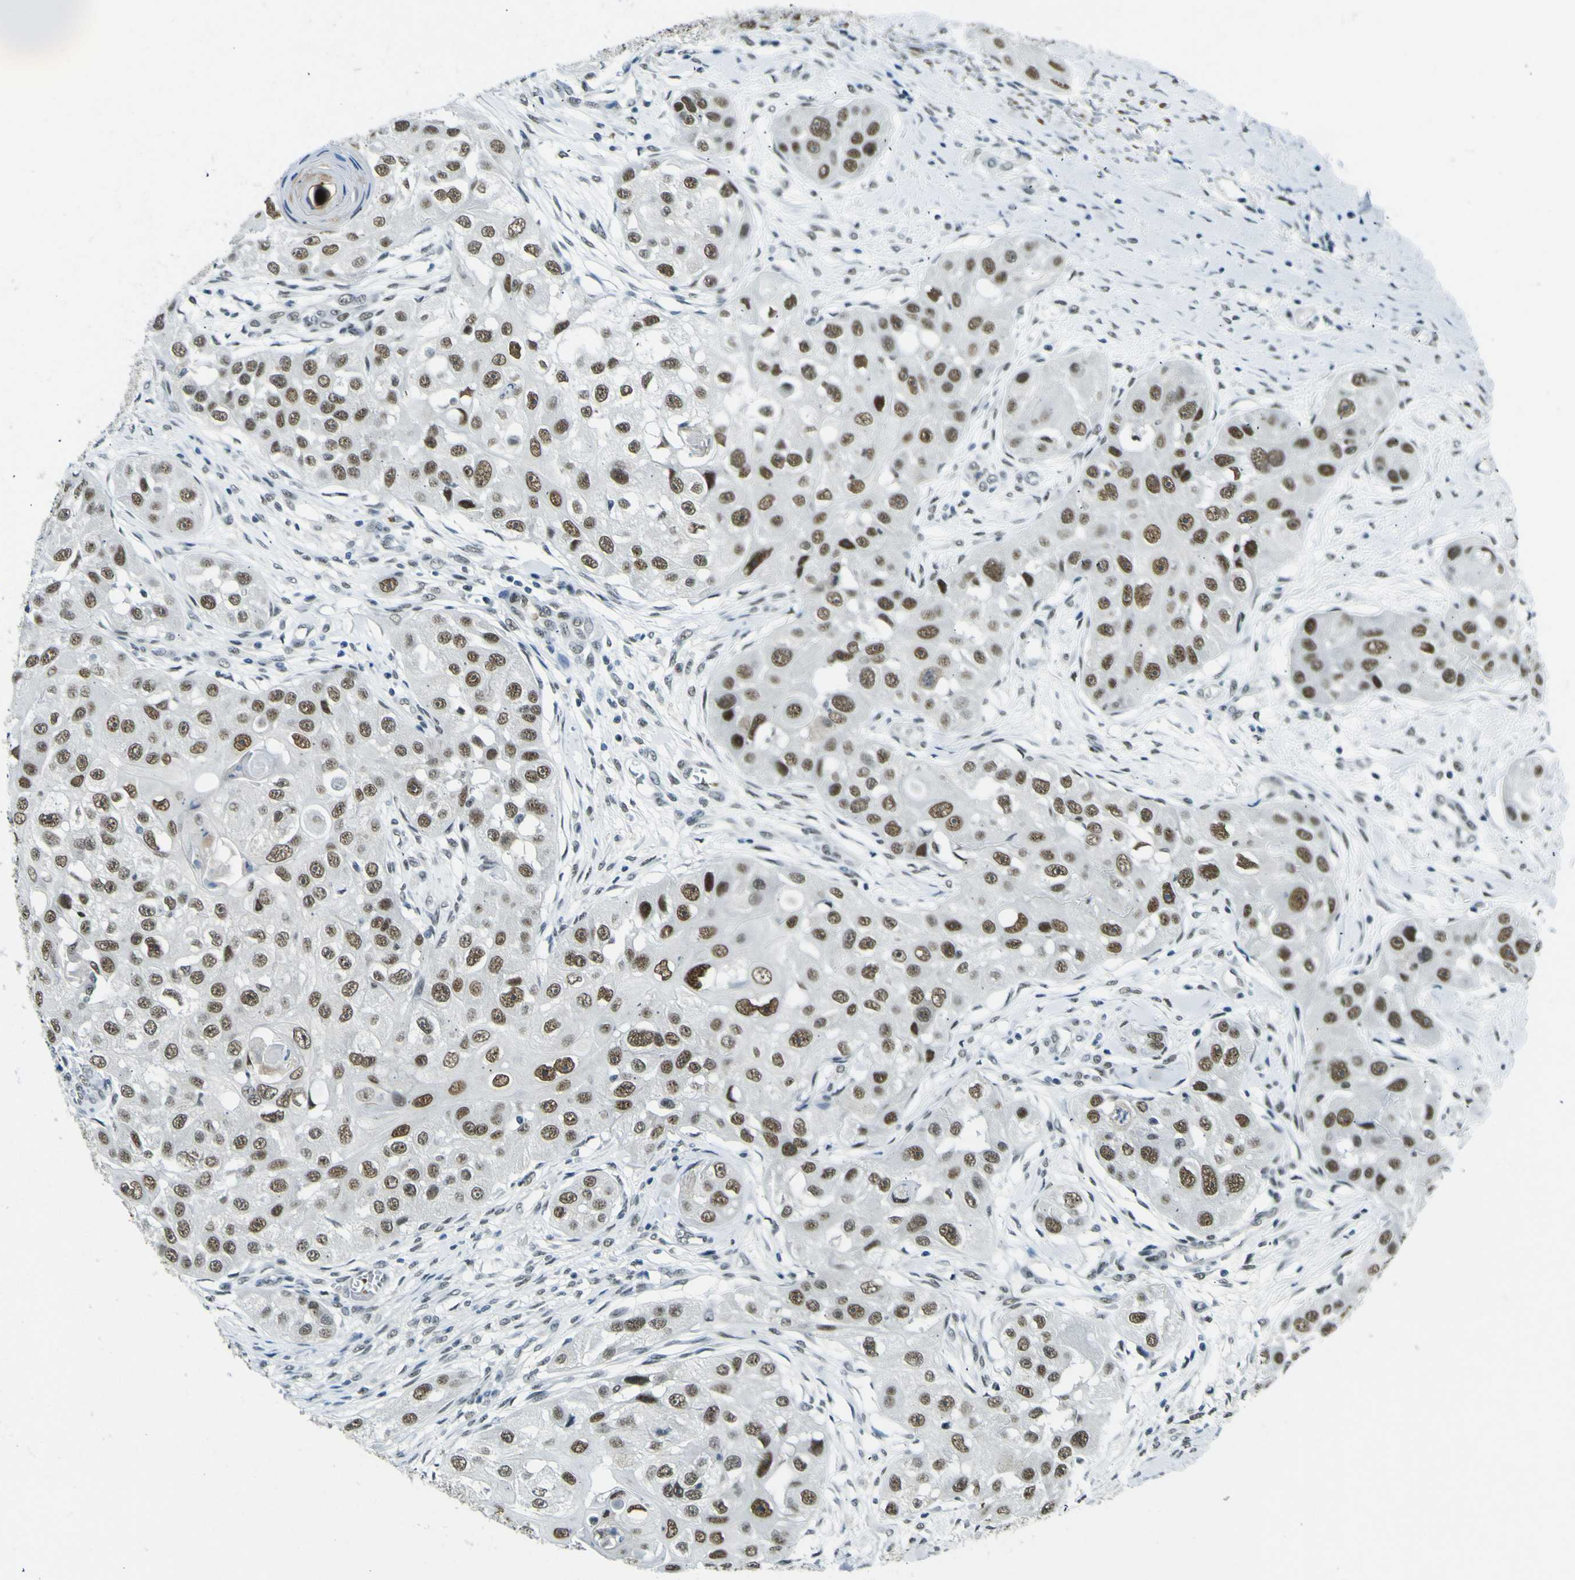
{"staining": {"intensity": "moderate", "quantity": ">75%", "location": "nuclear"}, "tissue": "head and neck cancer", "cell_type": "Tumor cells", "image_type": "cancer", "snomed": [{"axis": "morphology", "description": "Normal tissue, NOS"}, {"axis": "morphology", "description": "Squamous cell carcinoma, NOS"}, {"axis": "topography", "description": "Skeletal muscle"}, {"axis": "topography", "description": "Head-Neck"}], "caption": "Tumor cells show moderate nuclear positivity in about >75% of cells in head and neck cancer (squamous cell carcinoma).", "gene": "CEBPG", "patient": {"sex": "male", "age": 51}}